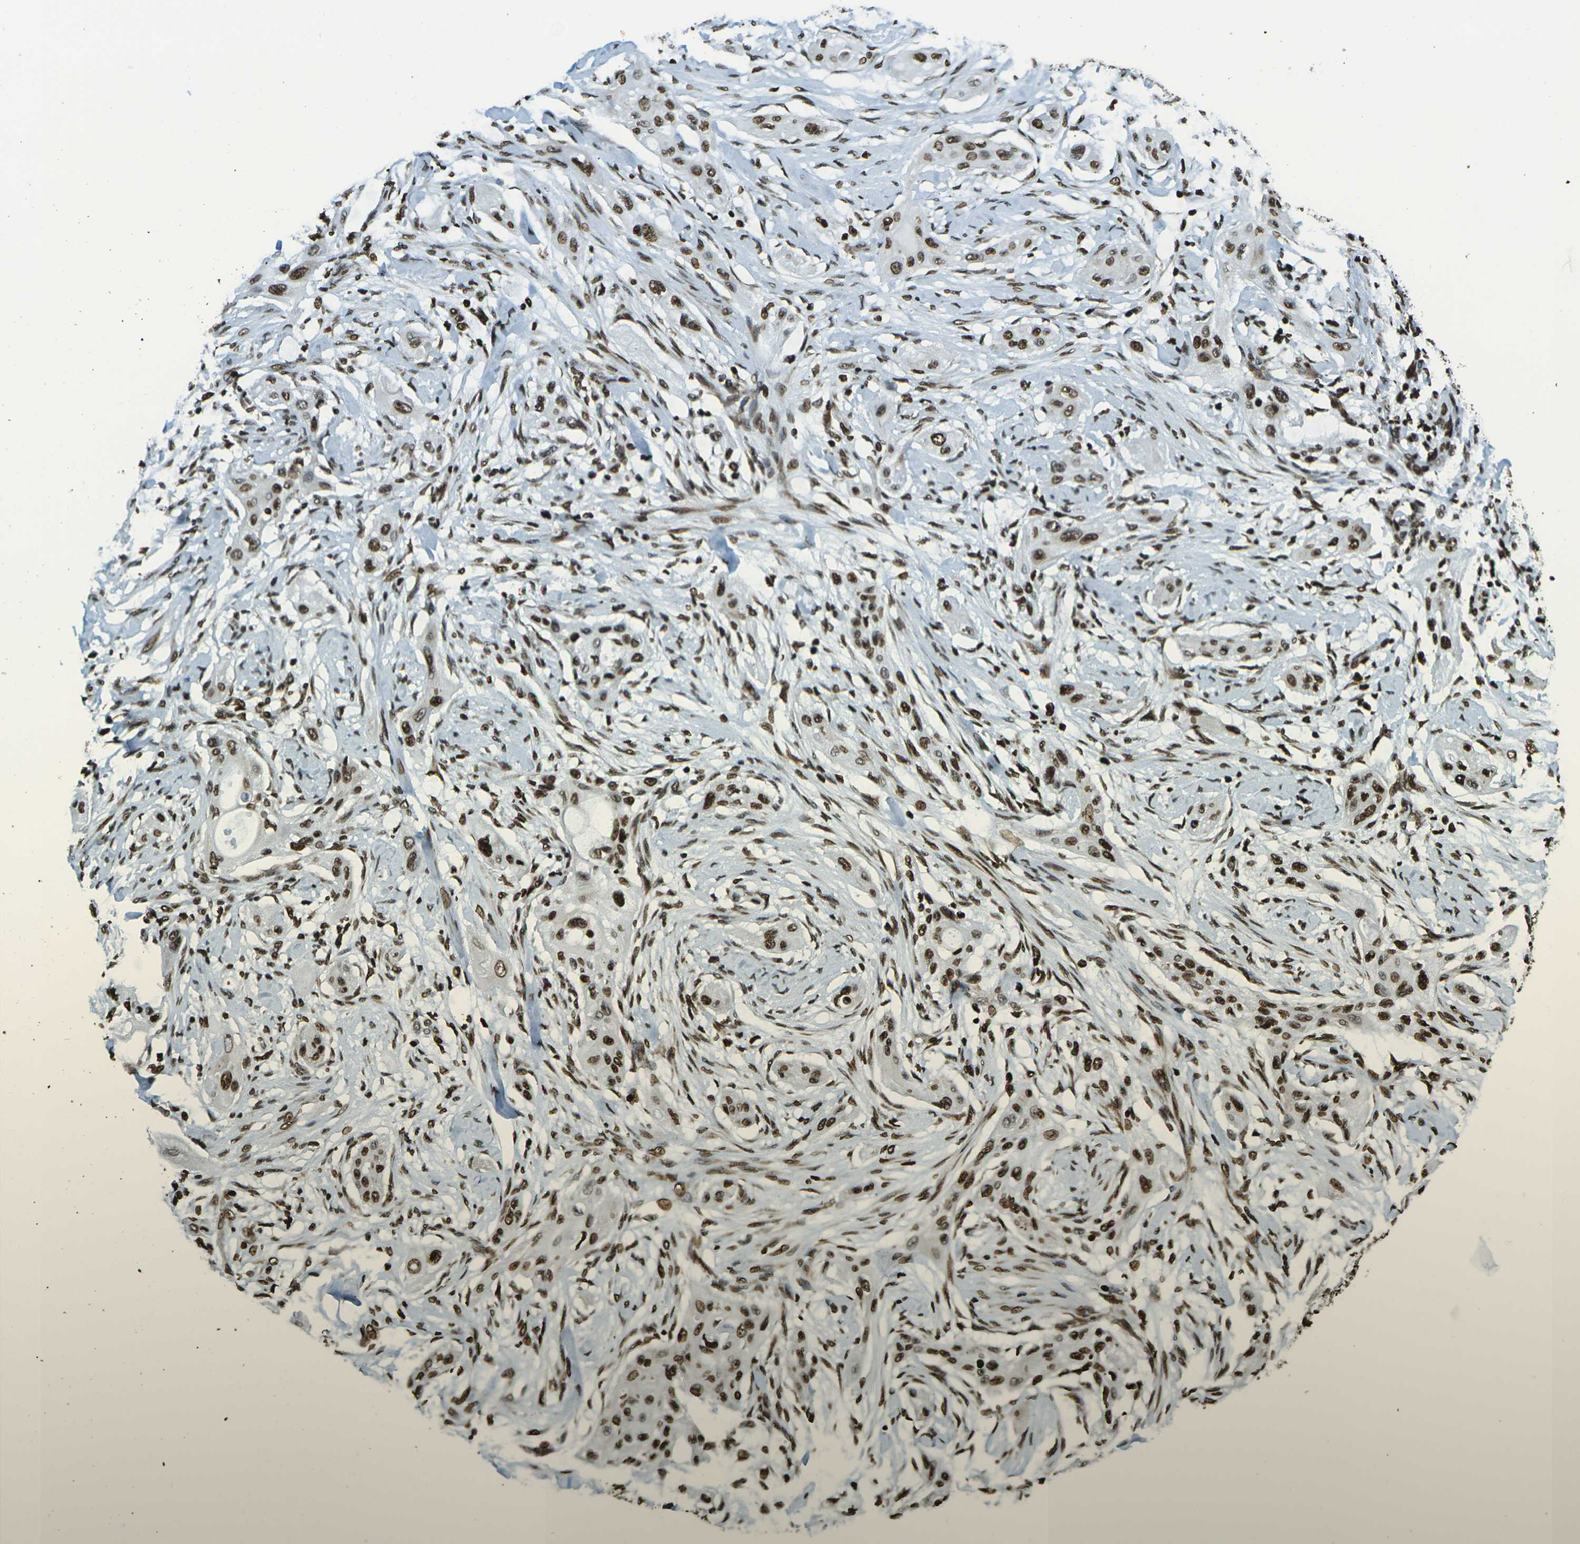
{"staining": {"intensity": "moderate", "quantity": ">75%", "location": "nuclear"}, "tissue": "lung cancer", "cell_type": "Tumor cells", "image_type": "cancer", "snomed": [{"axis": "morphology", "description": "Squamous cell carcinoma, NOS"}, {"axis": "topography", "description": "Lung"}], "caption": "Immunohistochemistry (IHC) image of neoplastic tissue: lung cancer (squamous cell carcinoma) stained using immunohistochemistry (IHC) displays medium levels of moderate protein expression localized specifically in the nuclear of tumor cells, appearing as a nuclear brown color.", "gene": "H1-2", "patient": {"sex": "female", "age": 47}}